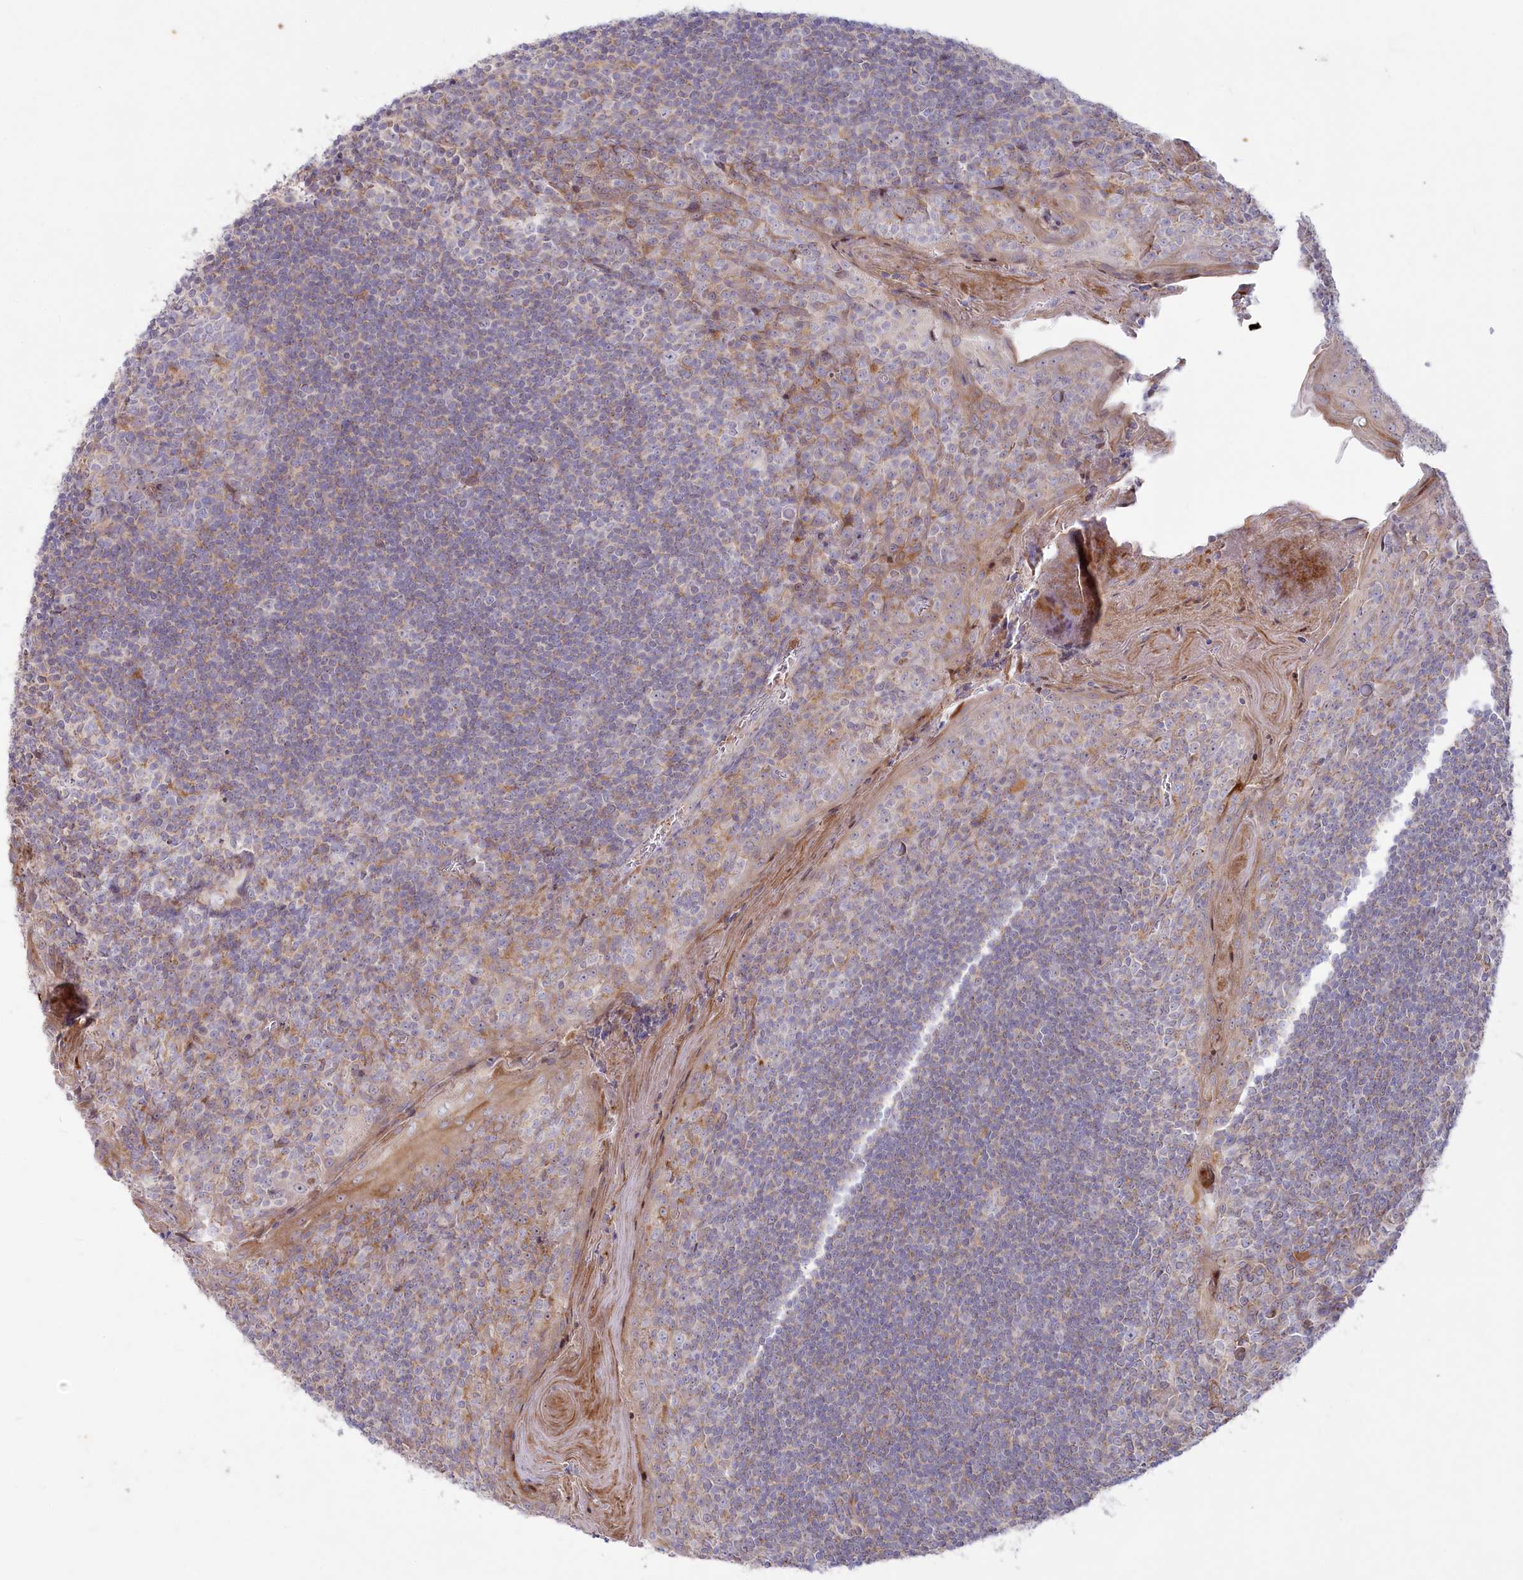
{"staining": {"intensity": "negative", "quantity": "none", "location": "none"}, "tissue": "tonsil", "cell_type": "Germinal center cells", "image_type": "normal", "snomed": [{"axis": "morphology", "description": "Normal tissue, NOS"}, {"axis": "topography", "description": "Tonsil"}], "caption": "IHC micrograph of unremarkable tonsil: tonsil stained with DAB (3,3'-diaminobenzidine) displays no significant protein staining in germinal center cells.", "gene": "MTG1", "patient": {"sex": "male", "age": 27}}